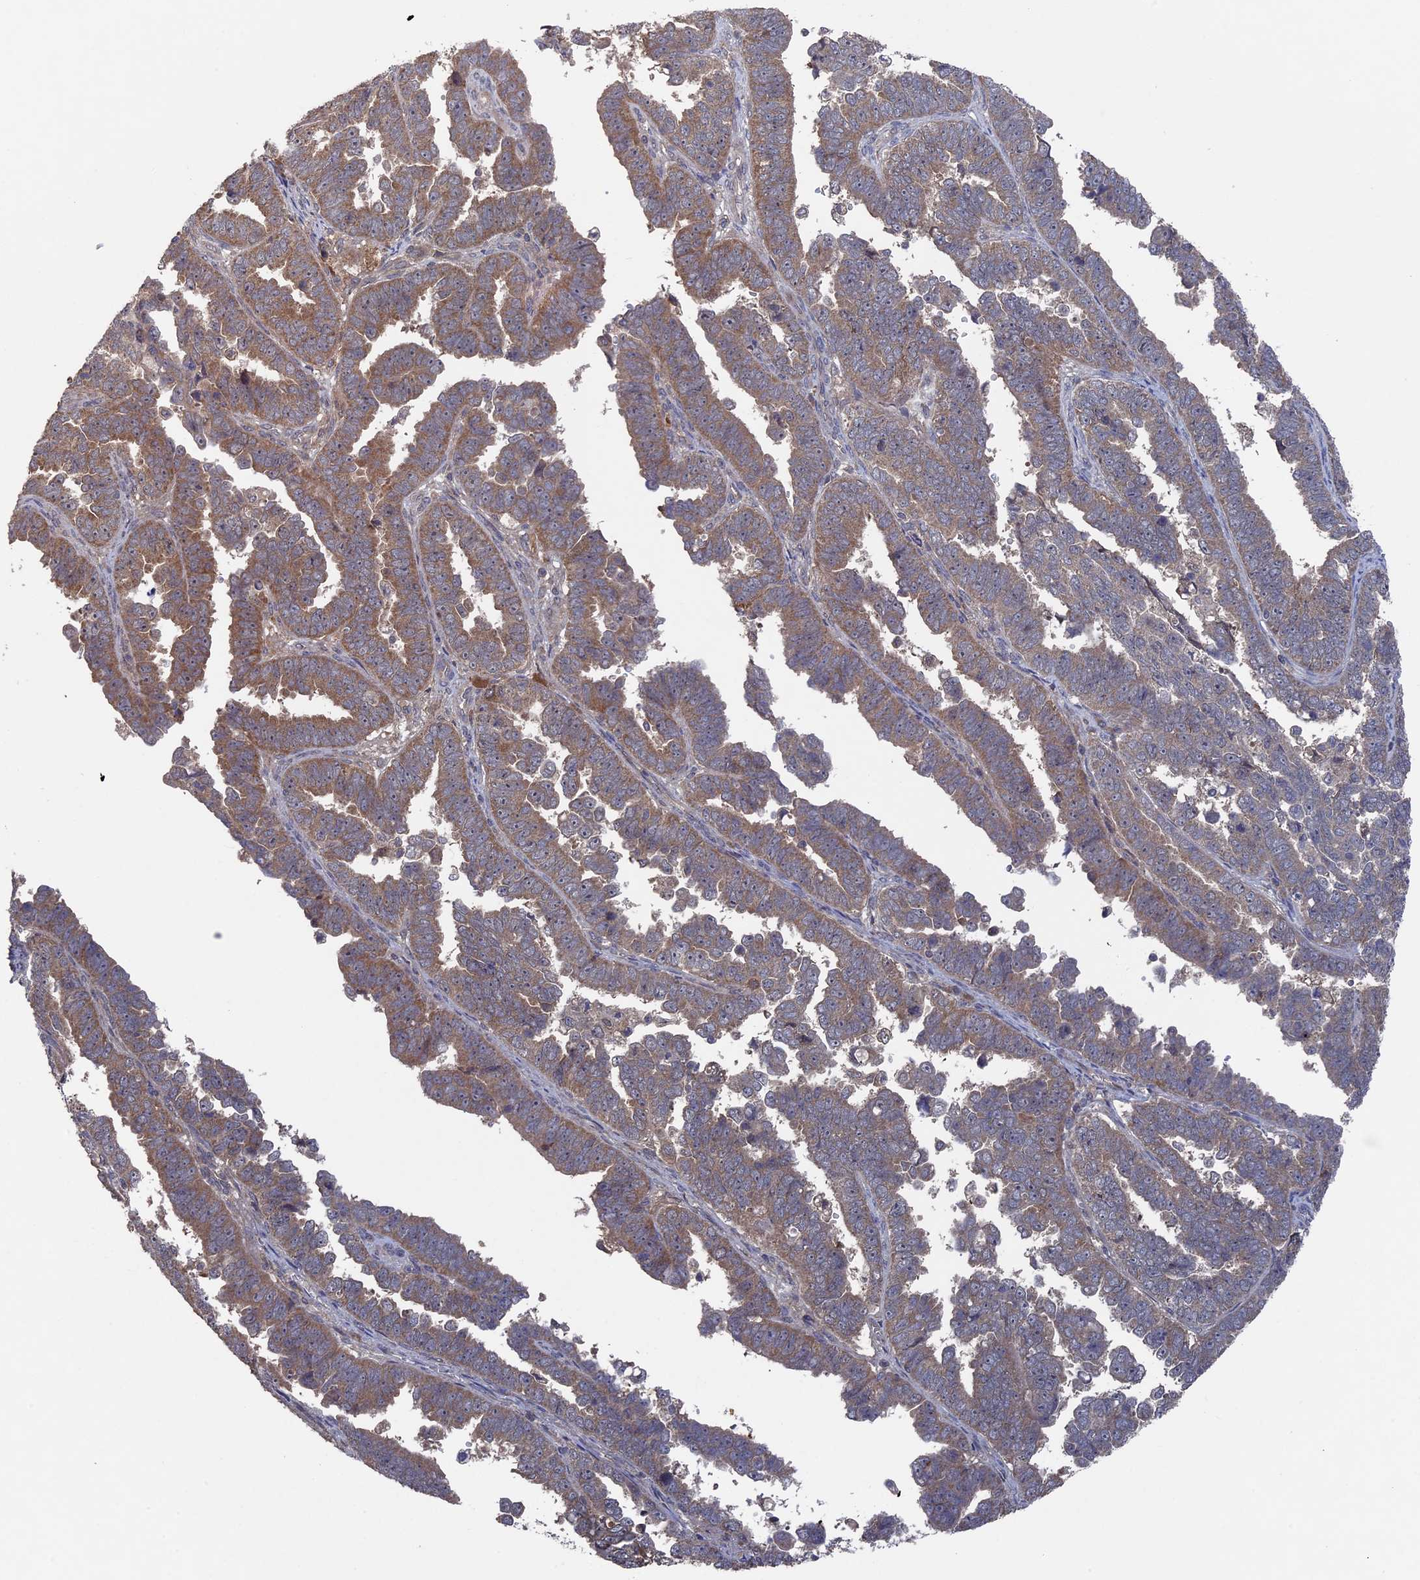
{"staining": {"intensity": "moderate", "quantity": ">75%", "location": "cytoplasmic/membranous"}, "tissue": "endometrial cancer", "cell_type": "Tumor cells", "image_type": "cancer", "snomed": [{"axis": "morphology", "description": "Adenocarcinoma, NOS"}, {"axis": "topography", "description": "Endometrium"}], "caption": "Tumor cells exhibit medium levels of moderate cytoplasmic/membranous positivity in about >75% of cells in adenocarcinoma (endometrial). (Stains: DAB in brown, nuclei in blue, Microscopy: brightfield microscopy at high magnification).", "gene": "RAB15", "patient": {"sex": "female", "age": 75}}